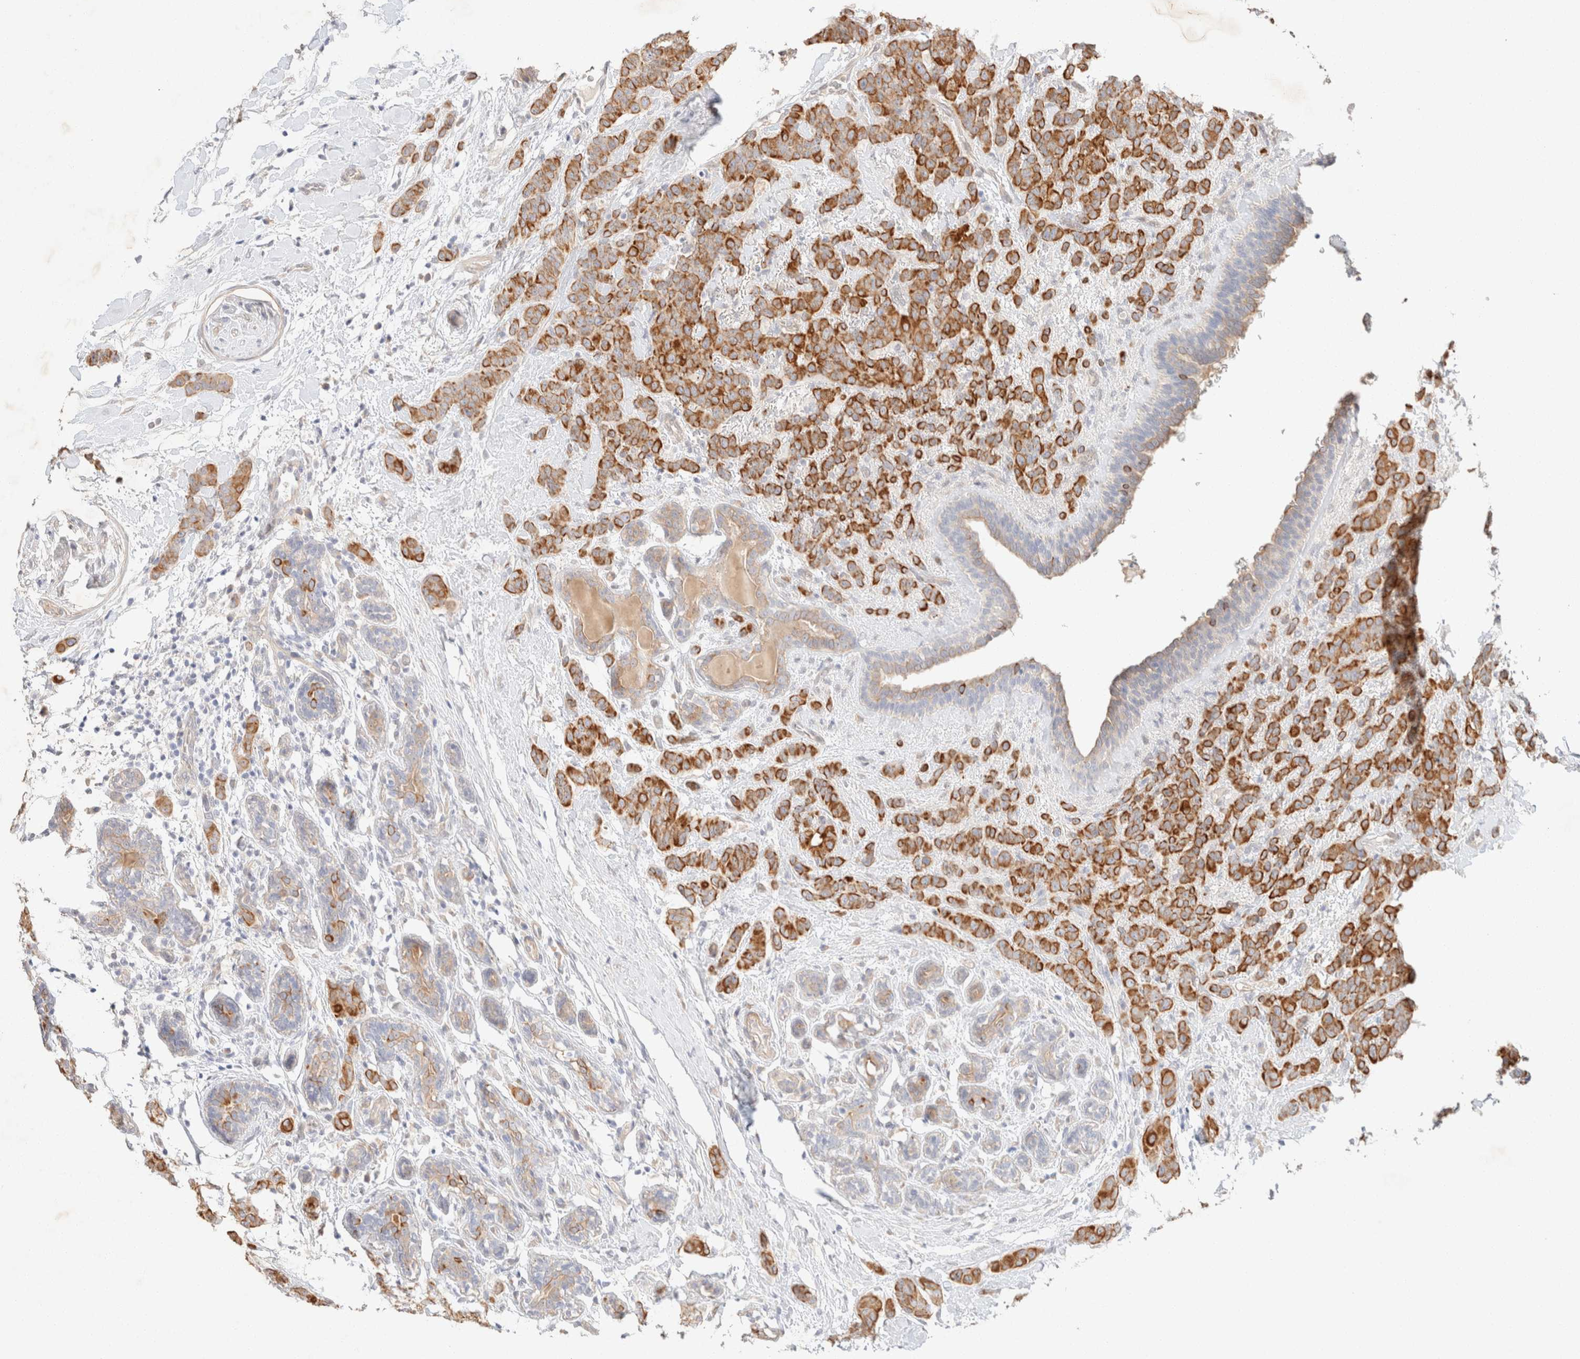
{"staining": {"intensity": "strong", "quantity": ">75%", "location": "cytoplasmic/membranous"}, "tissue": "breast cancer", "cell_type": "Tumor cells", "image_type": "cancer", "snomed": [{"axis": "morphology", "description": "Normal tissue, NOS"}, {"axis": "morphology", "description": "Duct carcinoma"}, {"axis": "topography", "description": "Breast"}], "caption": "Protein expression by immunohistochemistry (IHC) demonstrates strong cytoplasmic/membranous positivity in approximately >75% of tumor cells in breast invasive ductal carcinoma.", "gene": "CSNK1E", "patient": {"sex": "female", "age": 40}}